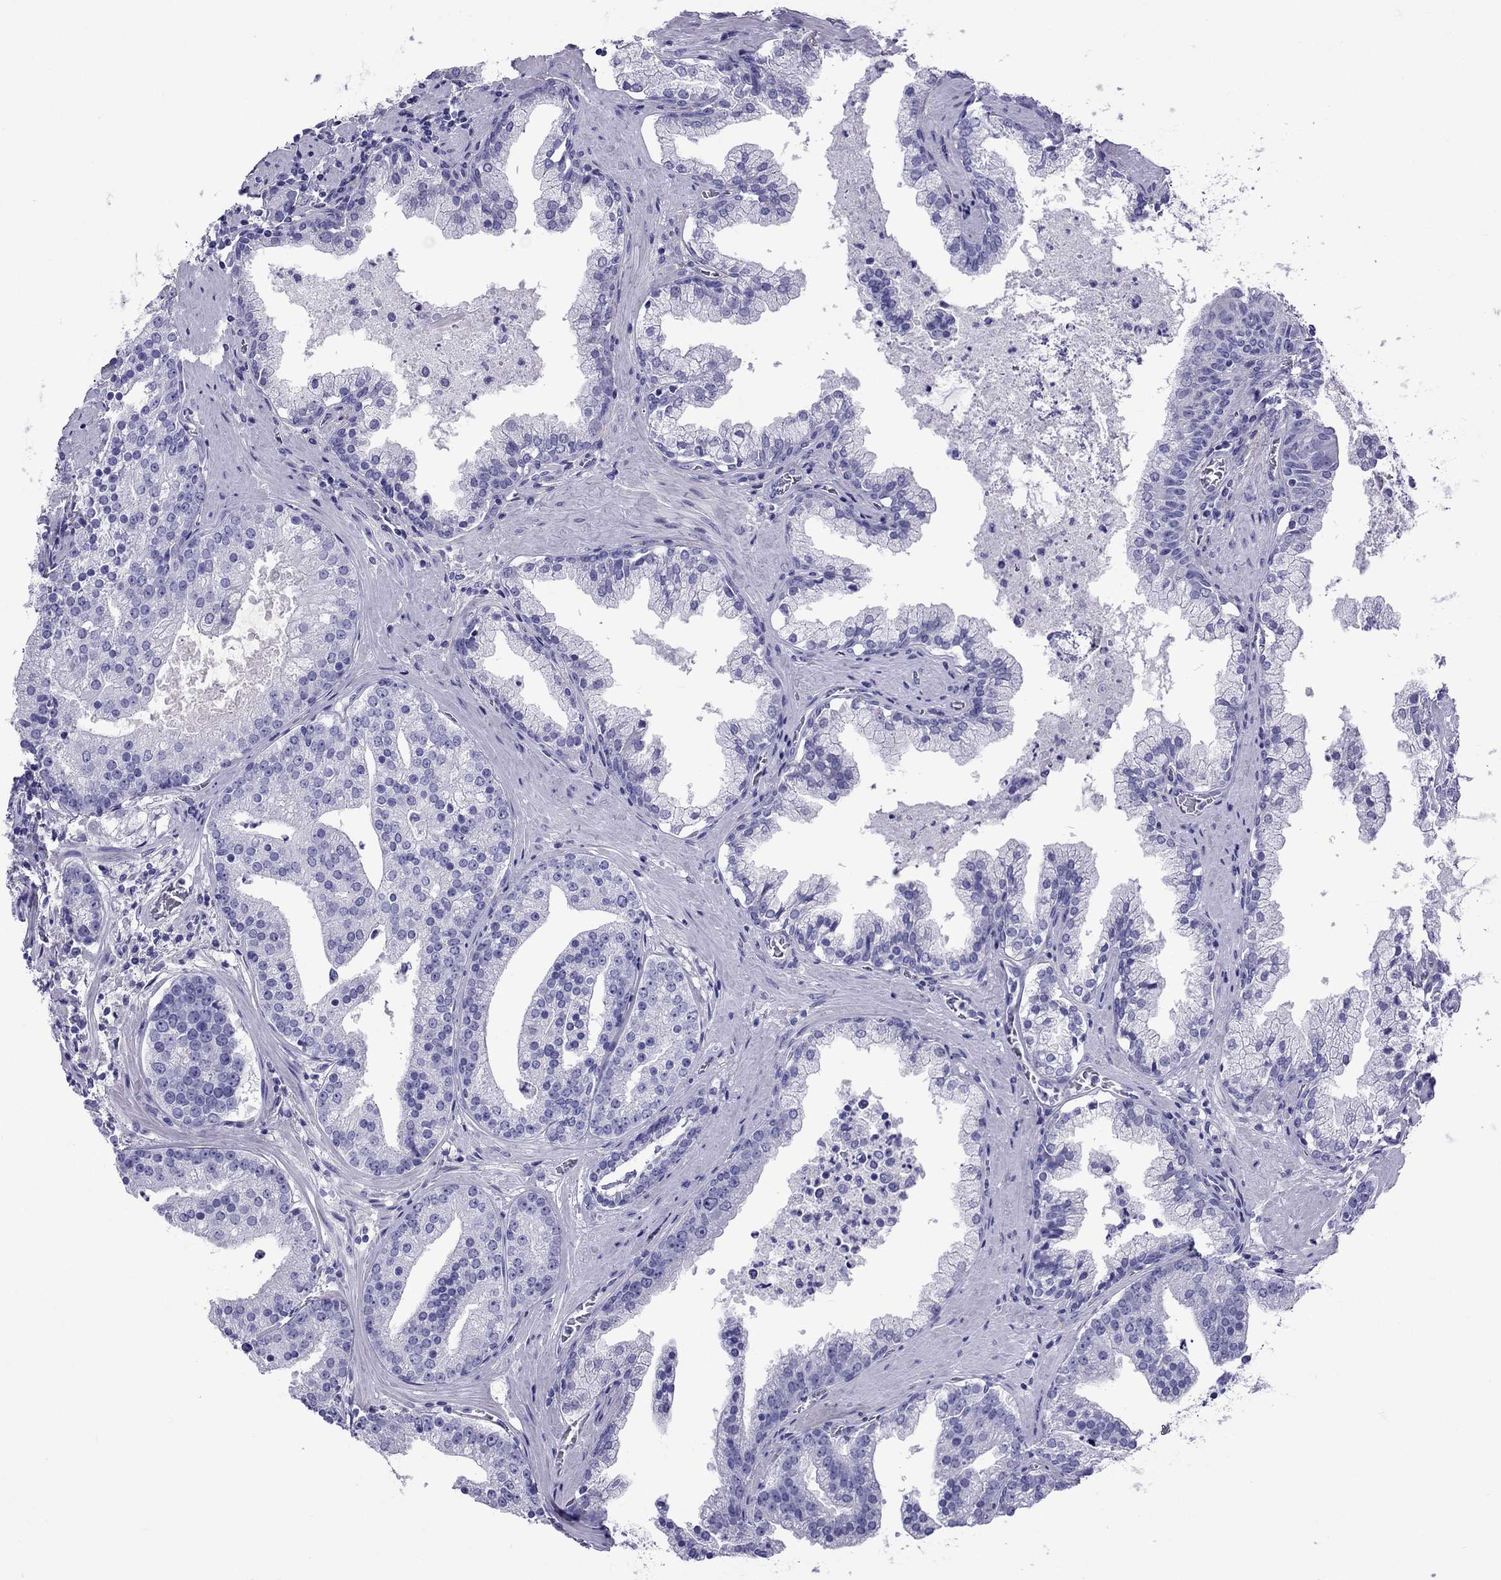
{"staining": {"intensity": "negative", "quantity": "none", "location": "none"}, "tissue": "prostate cancer", "cell_type": "Tumor cells", "image_type": "cancer", "snomed": [{"axis": "morphology", "description": "Adenocarcinoma, NOS"}, {"axis": "topography", "description": "Prostate and seminal vesicle, NOS"}, {"axis": "topography", "description": "Prostate"}], "caption": "High power microscopy micrograph of an IHC histopathology image of prostate cancer (adenocarcinoma), revealing no significant expression in tumor cells. (IHC, brightfield microscopy, high magnification).", "gene": "ARR3", "patient": {"sex": "male", "age": 44}}